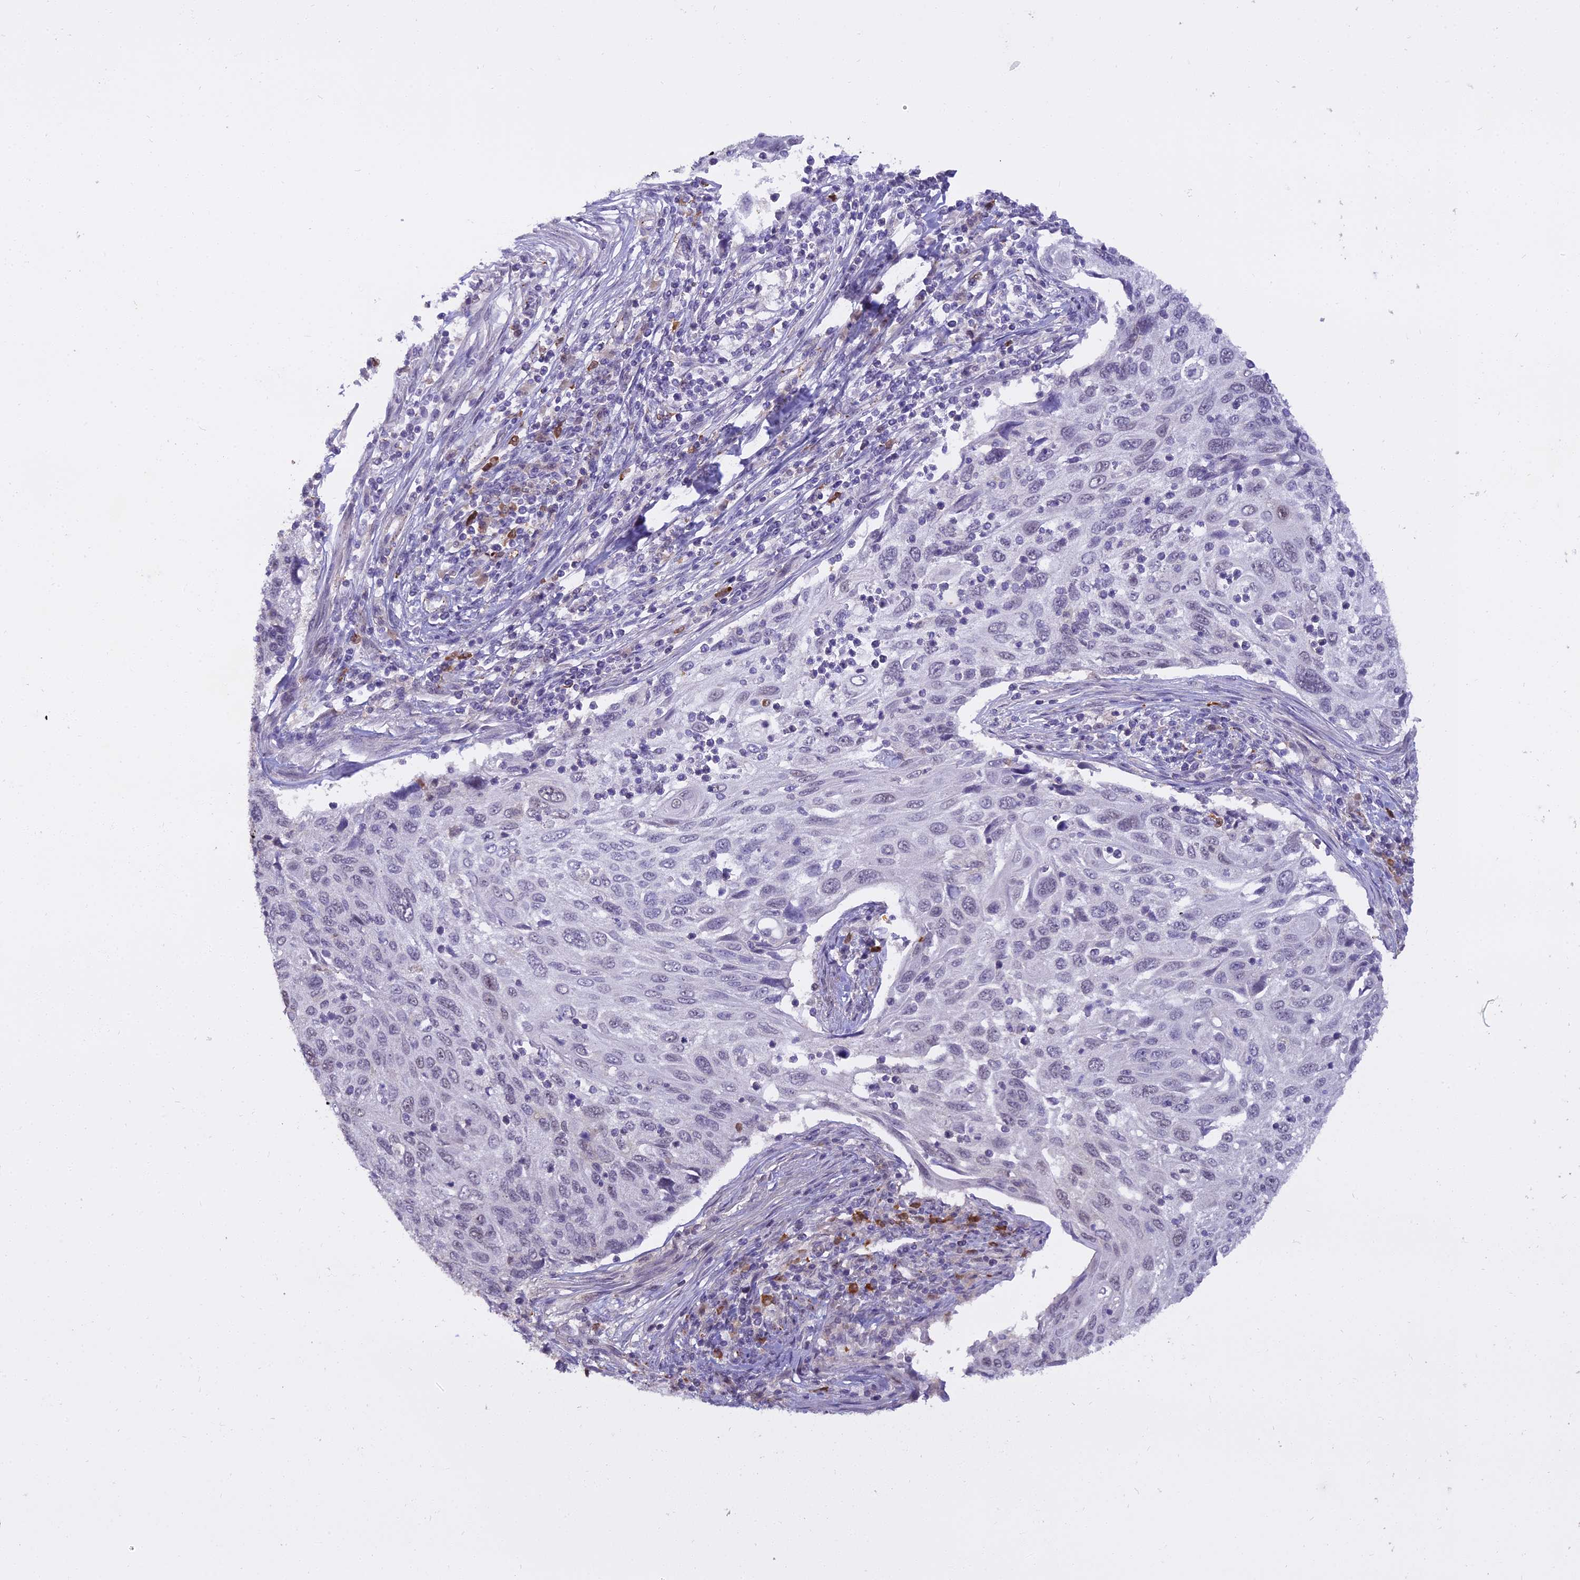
{"staining": {"intensity": "negative", "quantity": "none", "location": "none"}, "tissue": "cervical cancer", "cell_type": "Tumor cells", "image_type": "cancer", "snomed": [{"axis": "morphology", "description": "Squamous cell carcinoma, NOS"}, {"axis": "topography", "description": "Cervix"}], "caption": "A photomicrograph of cervical cancer (squamous cell carcinoma) stained for a protein reveals no brown staining in tumor cells.", "gene": "BLNK", "patient": {"sex": "female", "age": 70}}